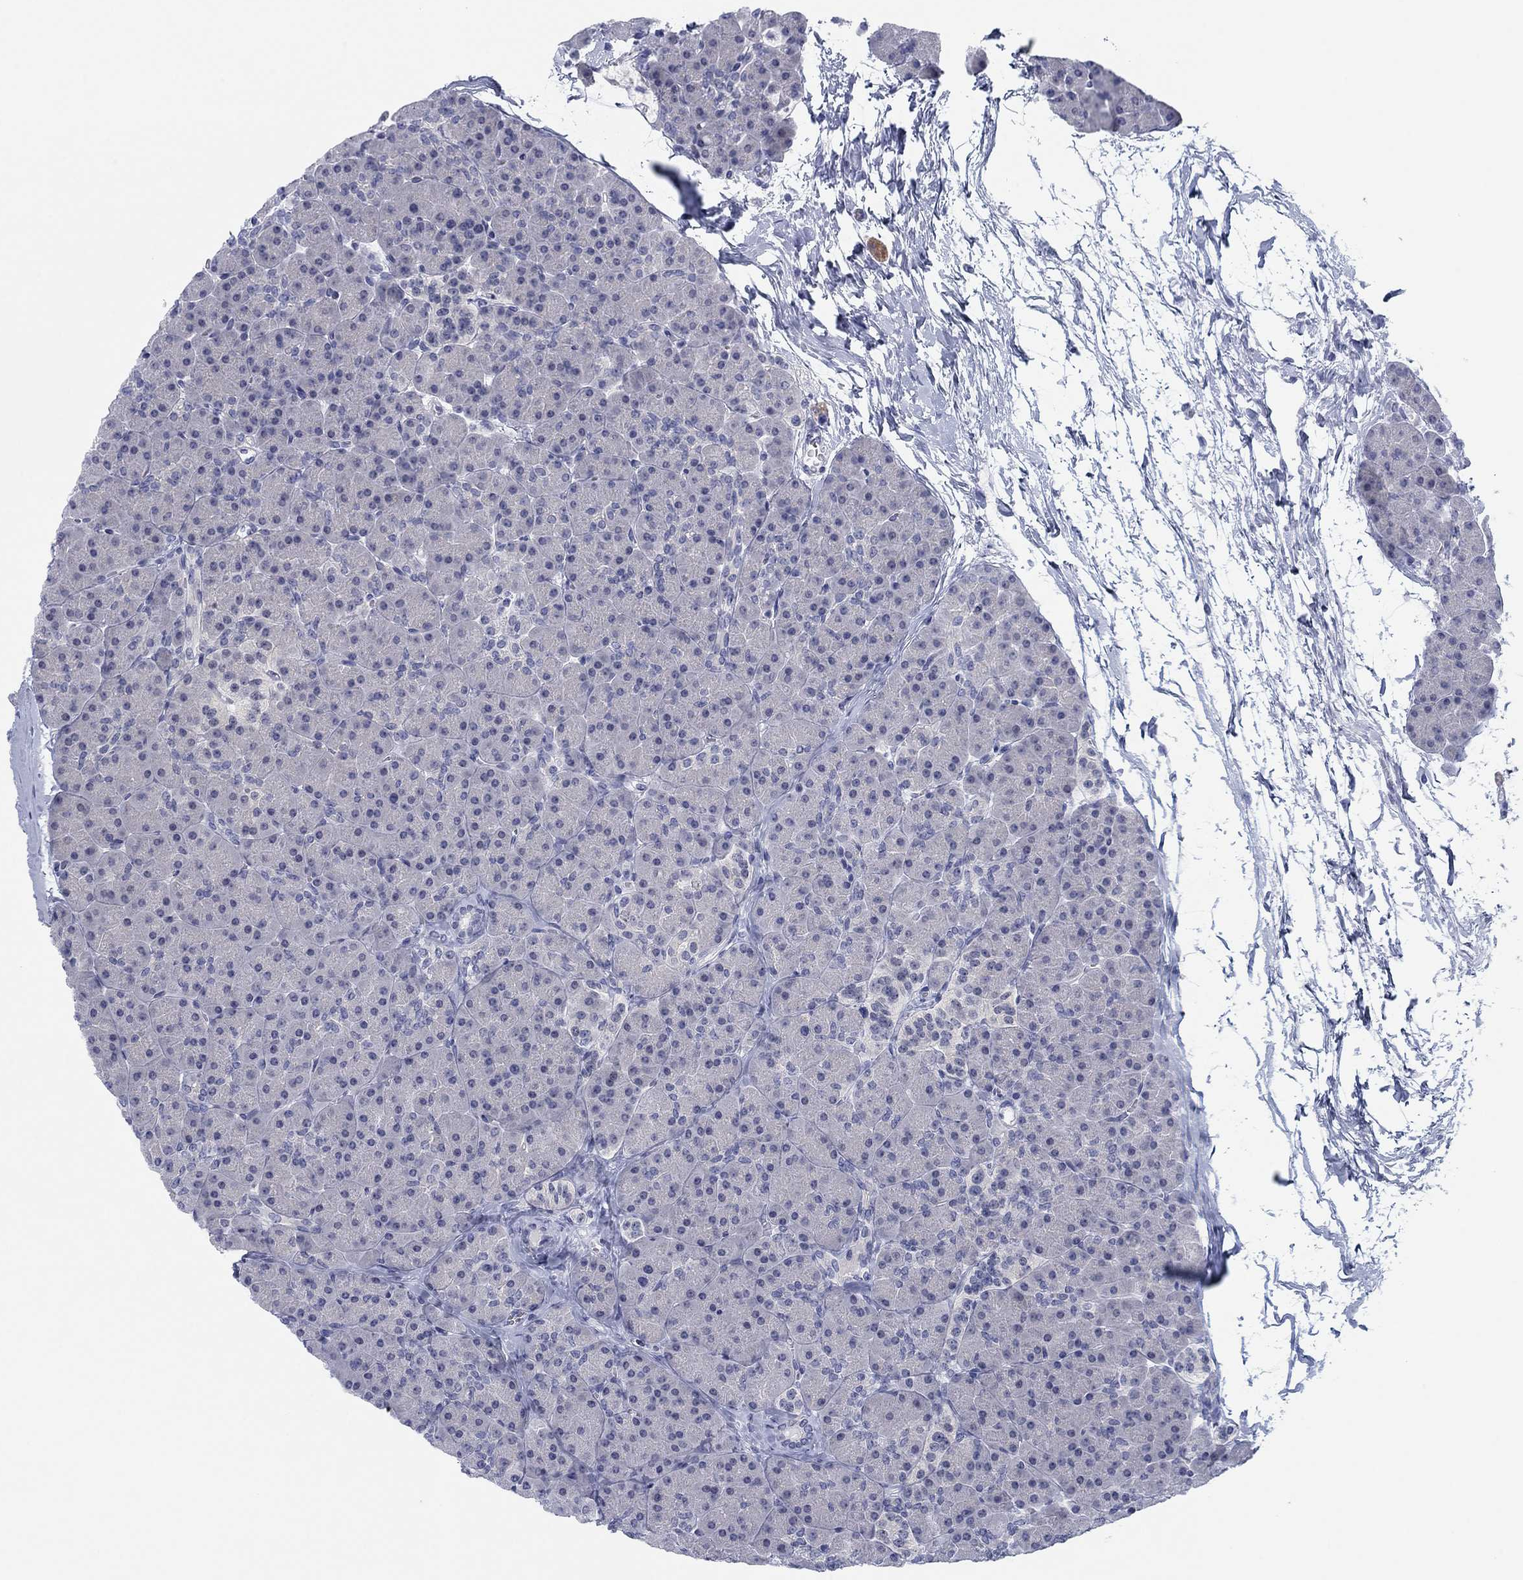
{"staining": {"intensity": "negative", "quantity": "none", "location": "none"}, "tissue": "pancreas", "cell_type": "Exocrine glandular cells", "image_type": "normal", "snomed": [{"axis": "morphology", "description": "Normal tissue, NOS"}, {"axis": "topography", "description": "Pancreas"}], "caption": "A high-resolution photomicrograph shows immunohistochemistry staining of benign pancreas, which demonstrates no significant staining in exocrine glandular cells.", "gene": "DNAL1", "patient": {"sex": "female", "age": 44}}